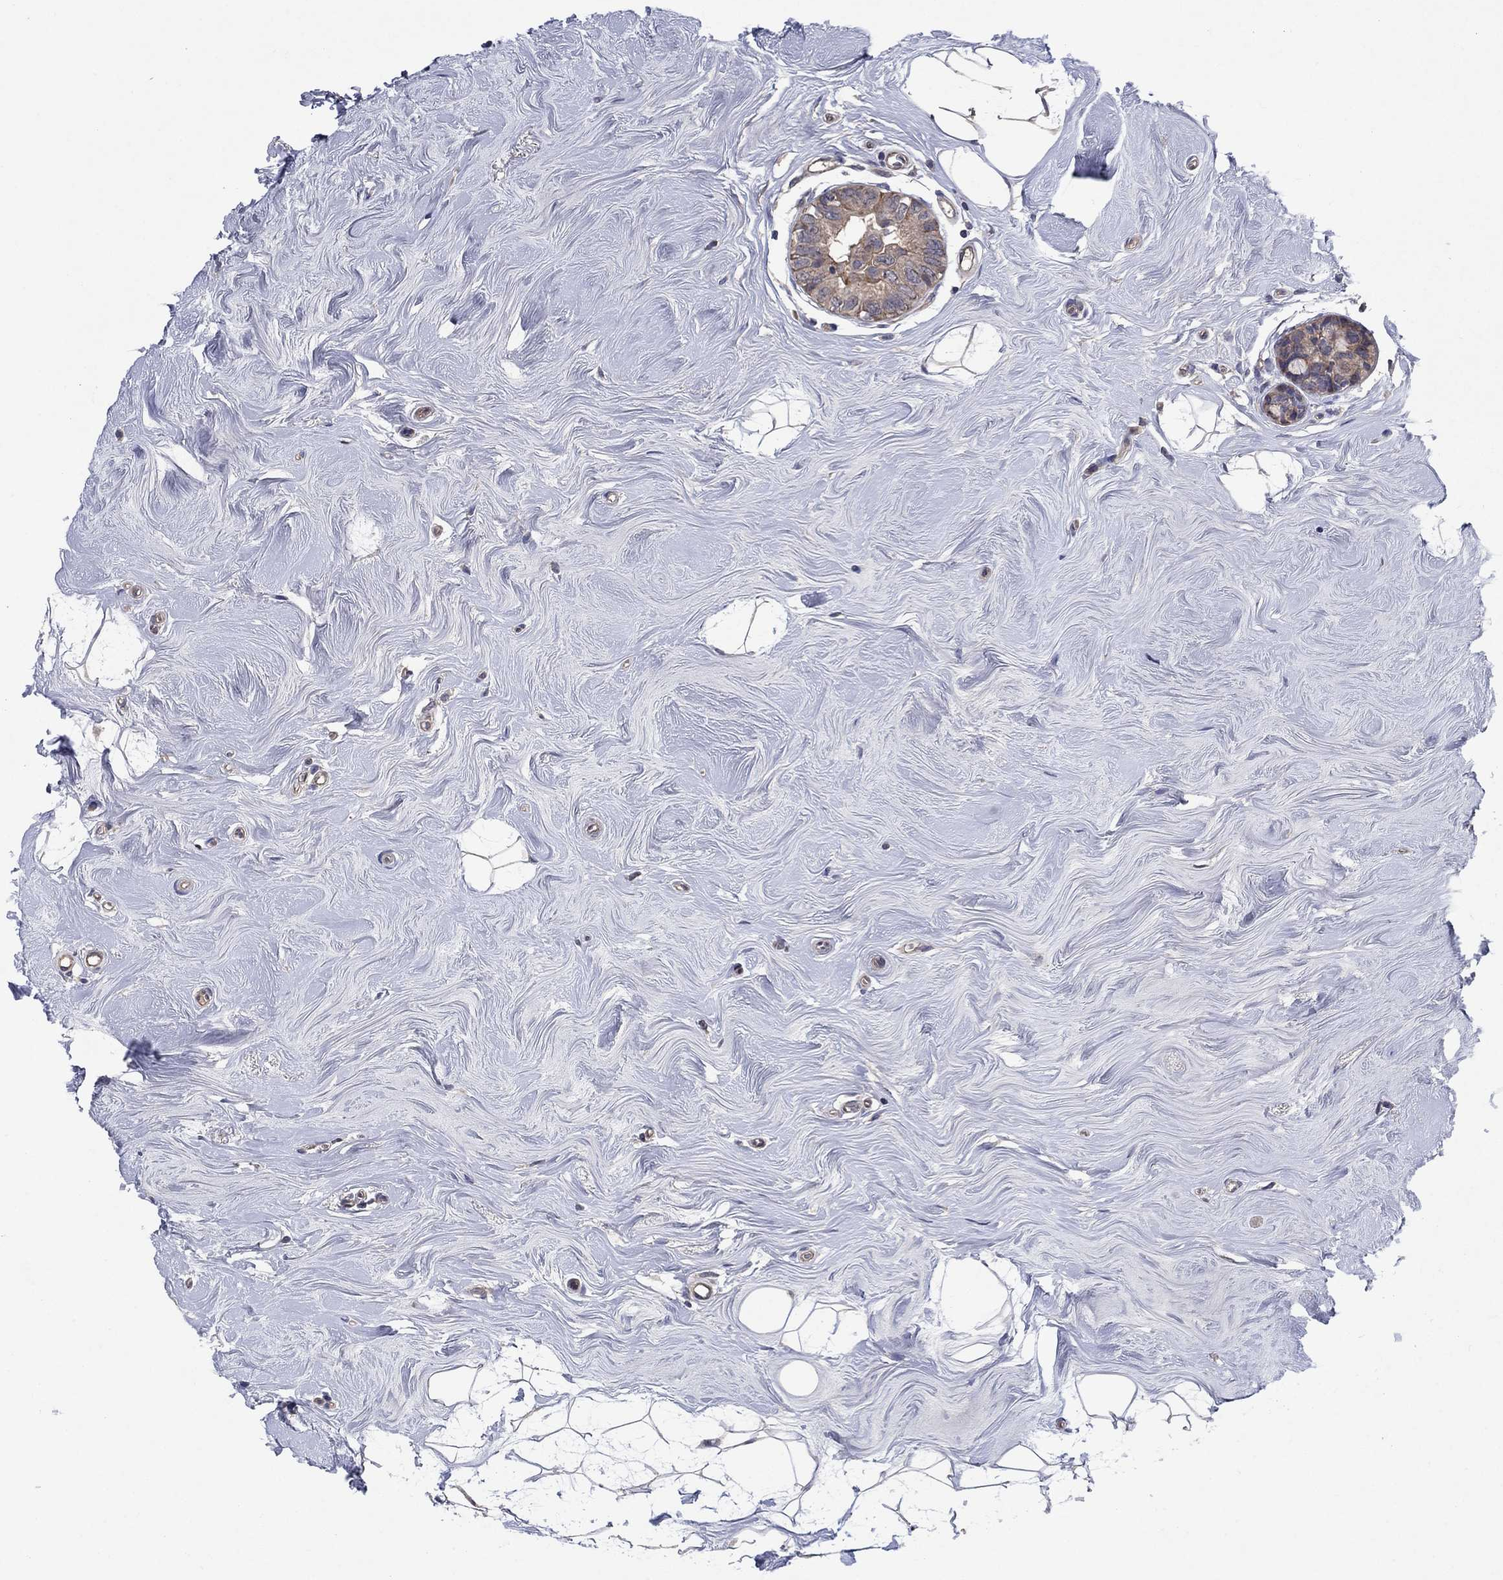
{"staining": {"intensity": "weak", "quantity": ">75%", "location": "cytoplasmic/membranous"}, "tissue": "breast cancer", "cell_type": "Tumor cells", "image_type": "cancer", "snomed": [{"axis": "morphology", "description": "Duct carcinoma"}, {"axis": "topography", "description": "Breast"}], "caption": "The immunohistochemical stain highlights weak cytoplasmic/membranous expression in tumor cells of breast cancer tissue.", "gene": "MSRB1", "patient": {"sex": "female", "age": 55}}